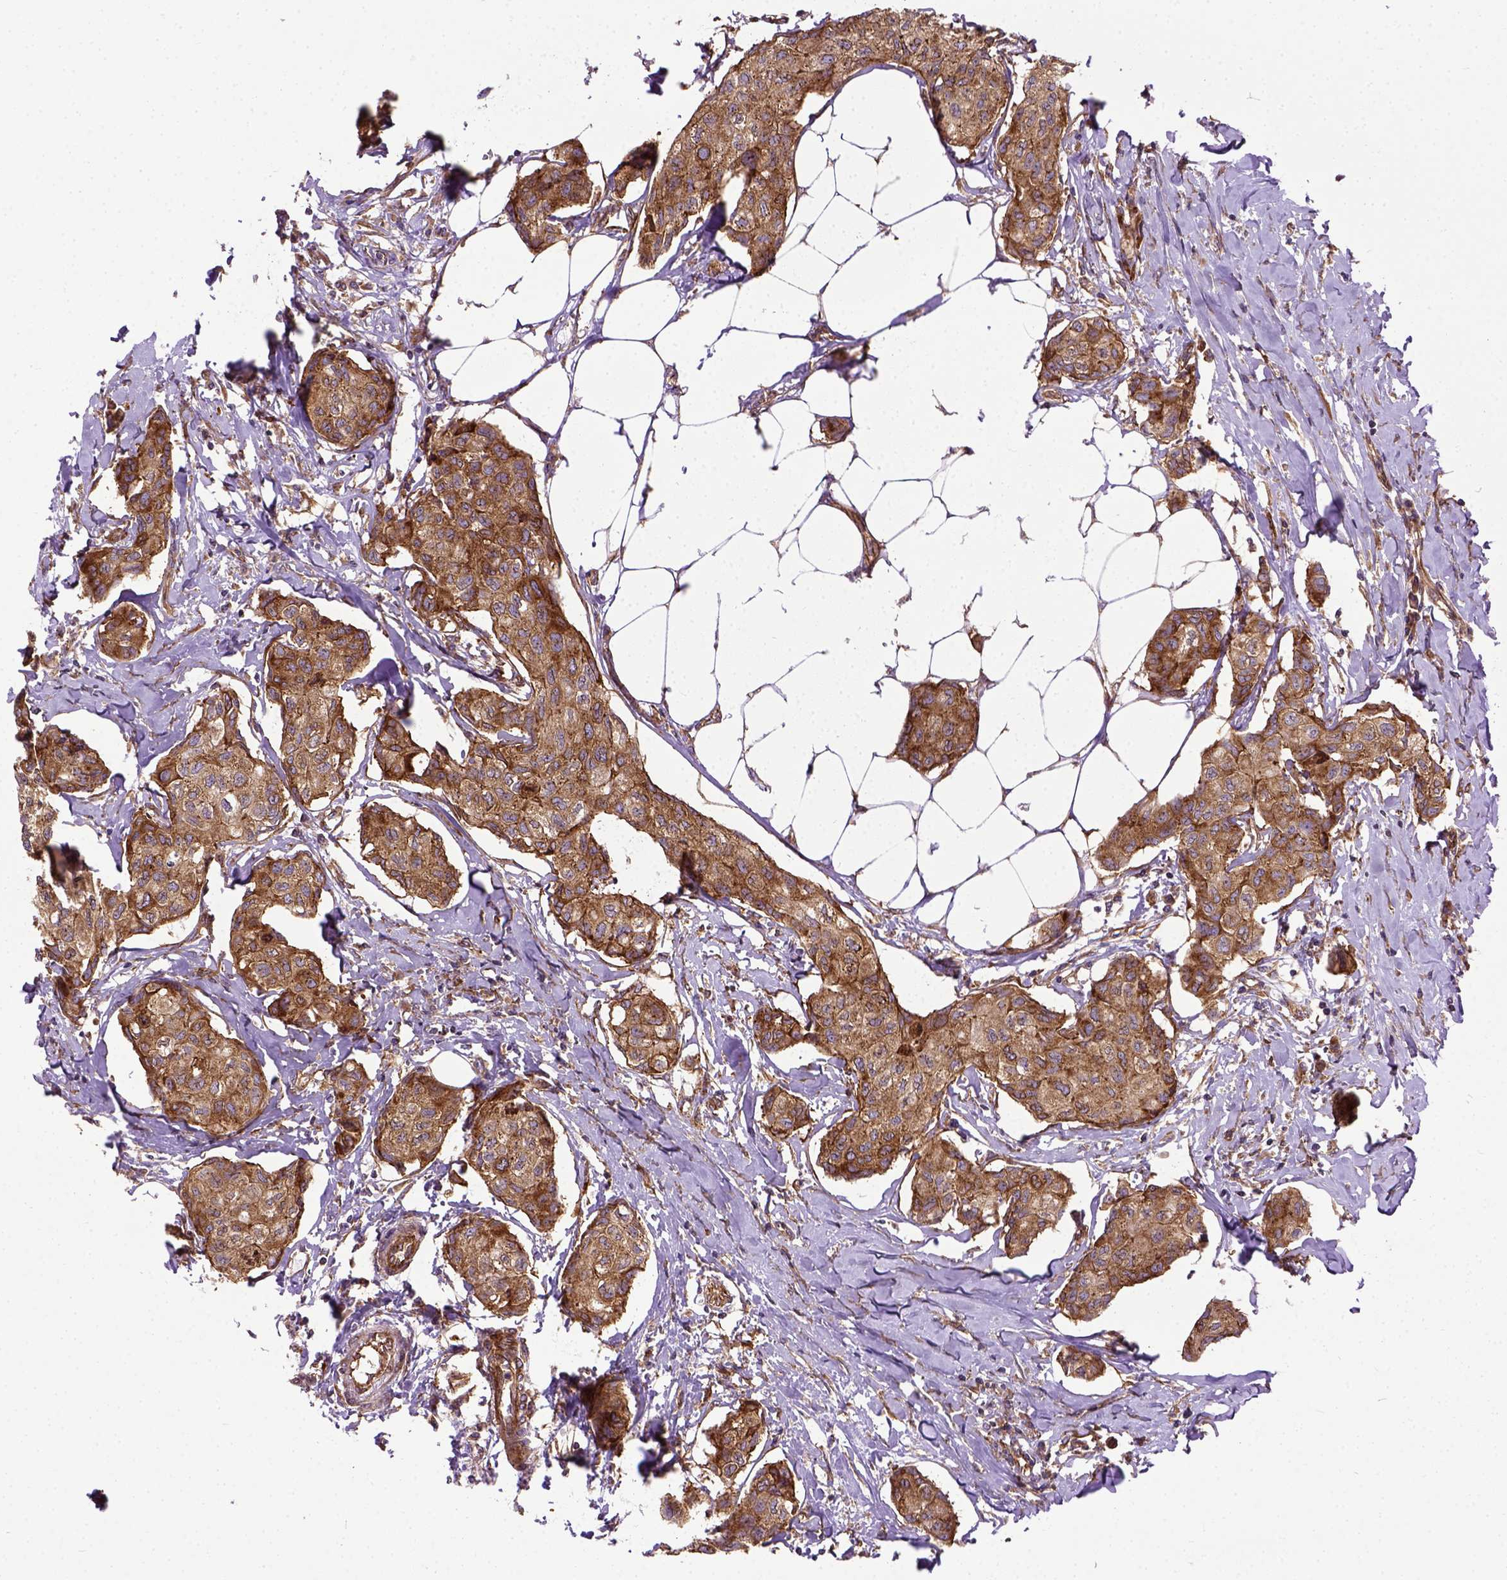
{"staining": {"intensity": "strong", "quantity": ">75%", "location": "cytoplasmic/membranous"}, "tissue": "breast cancer", "cell_type": "Tumor cells", "image_type": "cancer", "snomed": [{"axis": "morphology", "description": "Duct carcinoma"}, {"axis": "topography", "description": "Breast"}], "caption": "Protein staining shows strong cytoplasmic/membranous expression in about >75% of tumor cells in breast infiltrating ductal carcinoma.", "gene": "CAPRIN1", "patient": {"sex": "female", "age": 80}}